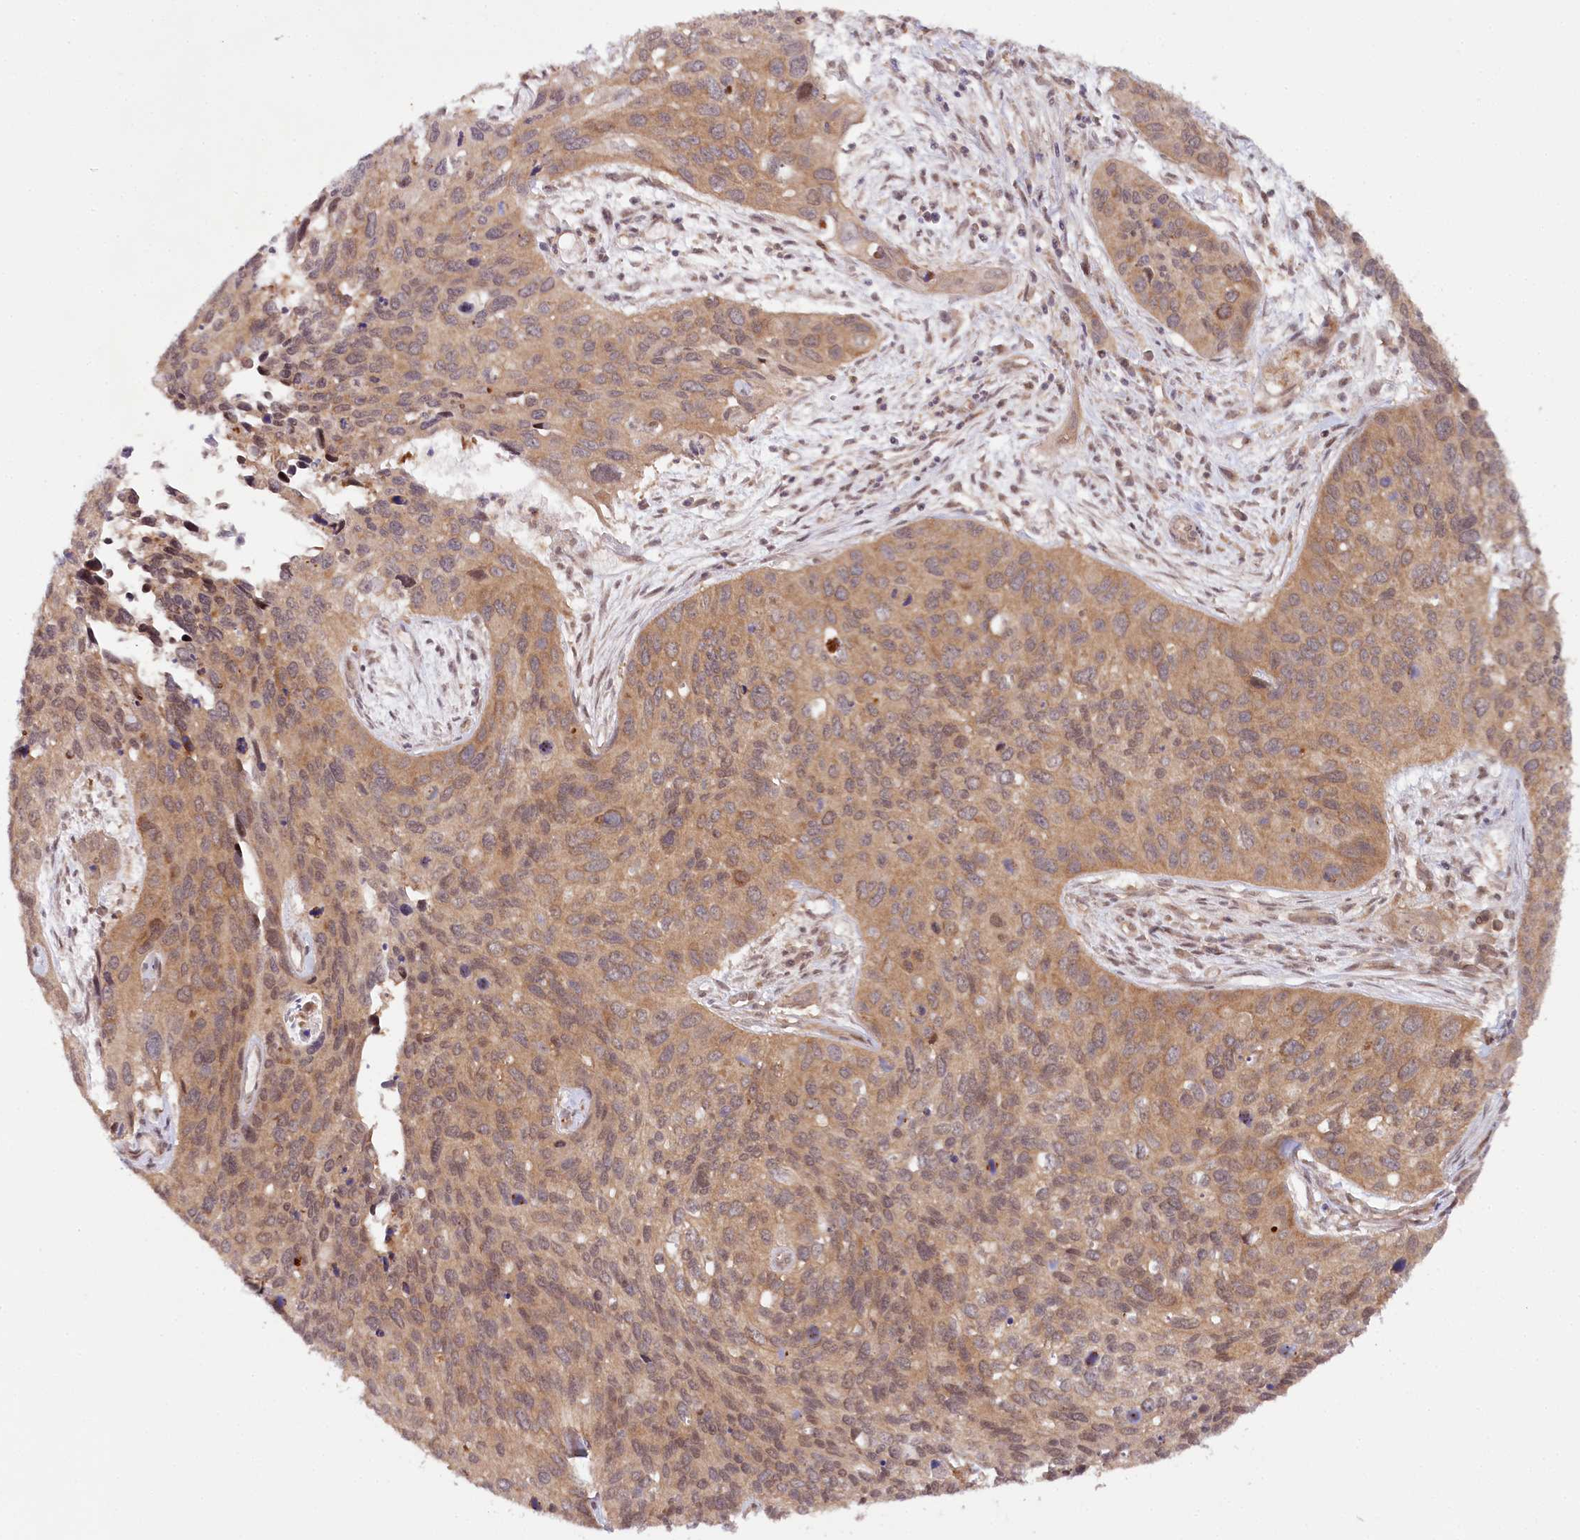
{"staining": {"intensity": "moderate", "quantity": ">75%", "location": "cytoplasmic/membranous,nuclear"}, "tissue": "cervical cancer", "cell_type": "Tumor cells", "image_type": "cancer", "snomed": [{"axis": "morphology", "description": "Squamous cell carcinoma, NOS"}, {"axis": "topography", "description": "Cervix"}], "caption": "Moderate cytoplasmic/membranous and nuclear staining for a protein is identified in about >75% of tumor cells of cervical cancer (squamous cell carcinoma) using IHC.", "gene": "CCDC65", "patient": {"sex": "female", "age": 55}}